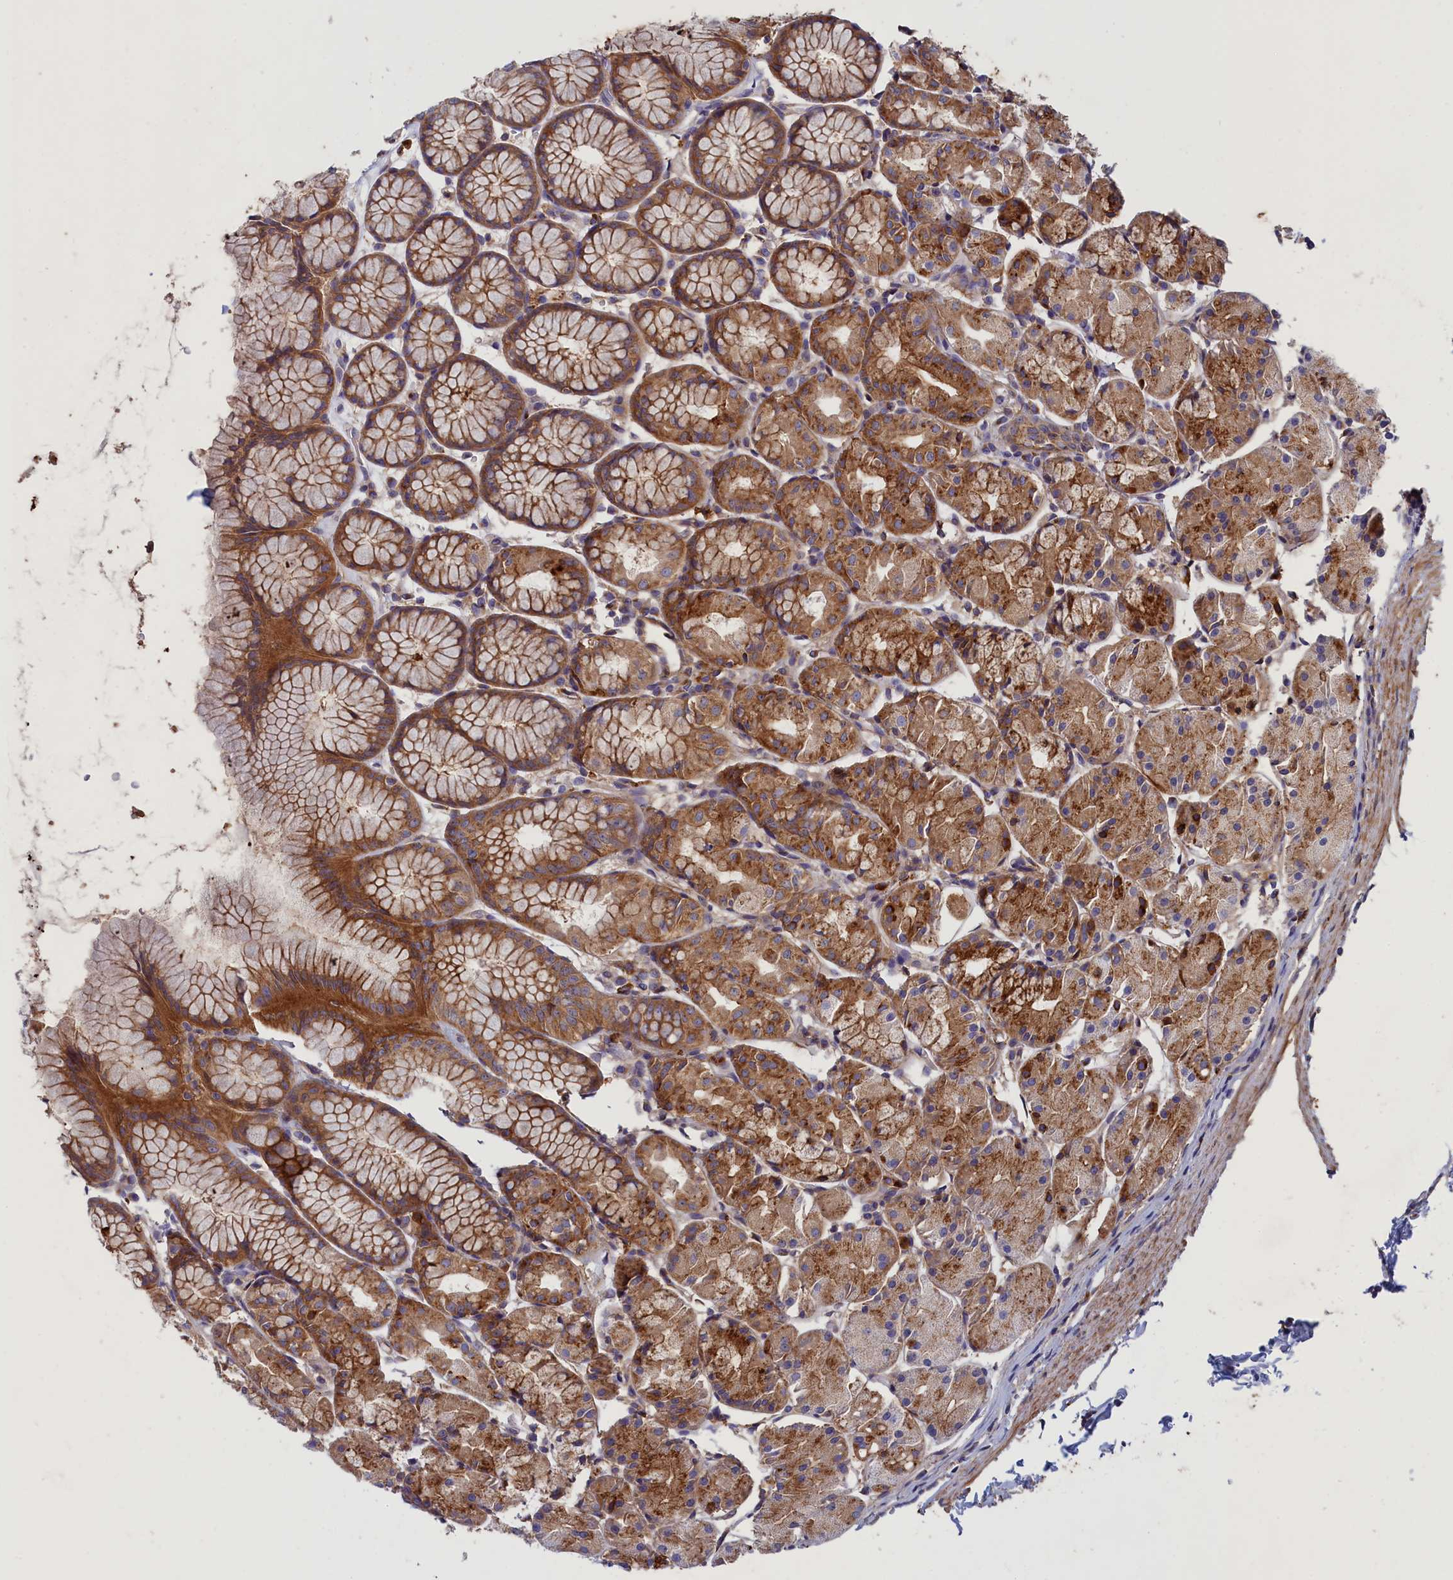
{"staining": {"intensity": "strong", "quantity": ">75%", "location": "cytoplasmic/membranous"}, "tissue": "stomach", "cell_type": "Glandular cells", "image_type": "normal", "snomed": [{"axis": "morphology", "description": "Normal tissue, NOS"}, {"axis": "topography", "description": "Stomach, upper"}], "caption": "Immunohistochemical staining of normal human stomach displays strong cytoplasmic/membranous protein positivity in approximately >75% of glandular cells. The staining was performed using DAB (3,3'-diaminobenzidine) to visualize the protein expression in brown, while the nuclei were stained in blue with hematoxylin (Magnification: 20x).", "gene": "SCAMP4", "patient": {"sex": "male", "age": 47}}